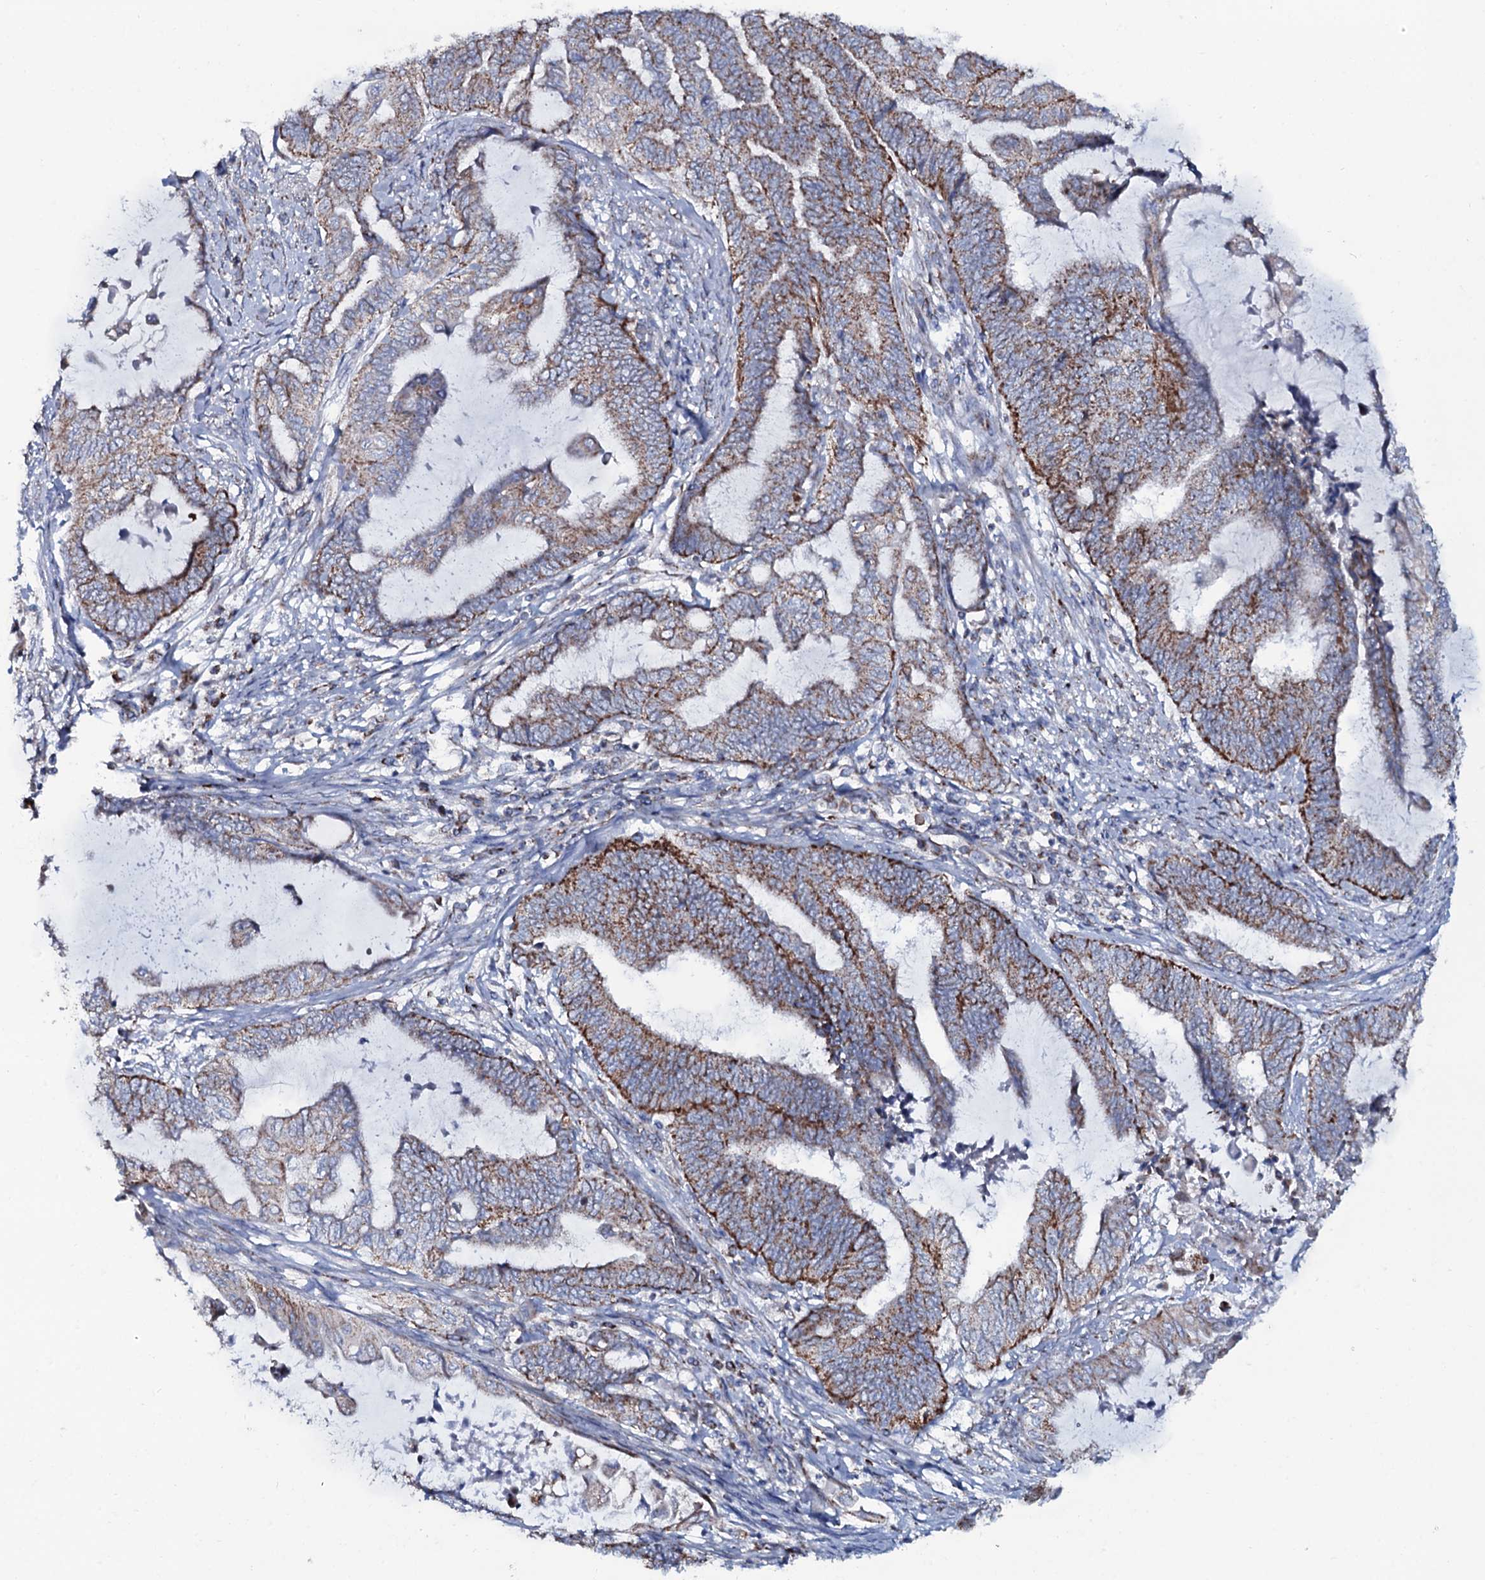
{"staining": {"intensity": "strong", "quantity": ">75%", "location": "cytoplasmic/membranous"}, "tissue": "endometrial cancer", "cell_type": "Tumor cells", "image_type": "cancer", "snomed": [{"axis": "morphology", "description": "Adenocarcinoma, NOS"}, {"axis": "topography", "description": "Uterus"}, {"axis": "topography", "description": "Endometrium"}], "caption": "Tumor cells exhibit high levels of strong cytoplasmic/membranous staining in about >75% of cells in human endometrial cancer. The protein of interest is shown in brown color, while the nuclei are stained blue.", "gene": "MRPS35", "patient": {"sex": "female", "age": 70}}